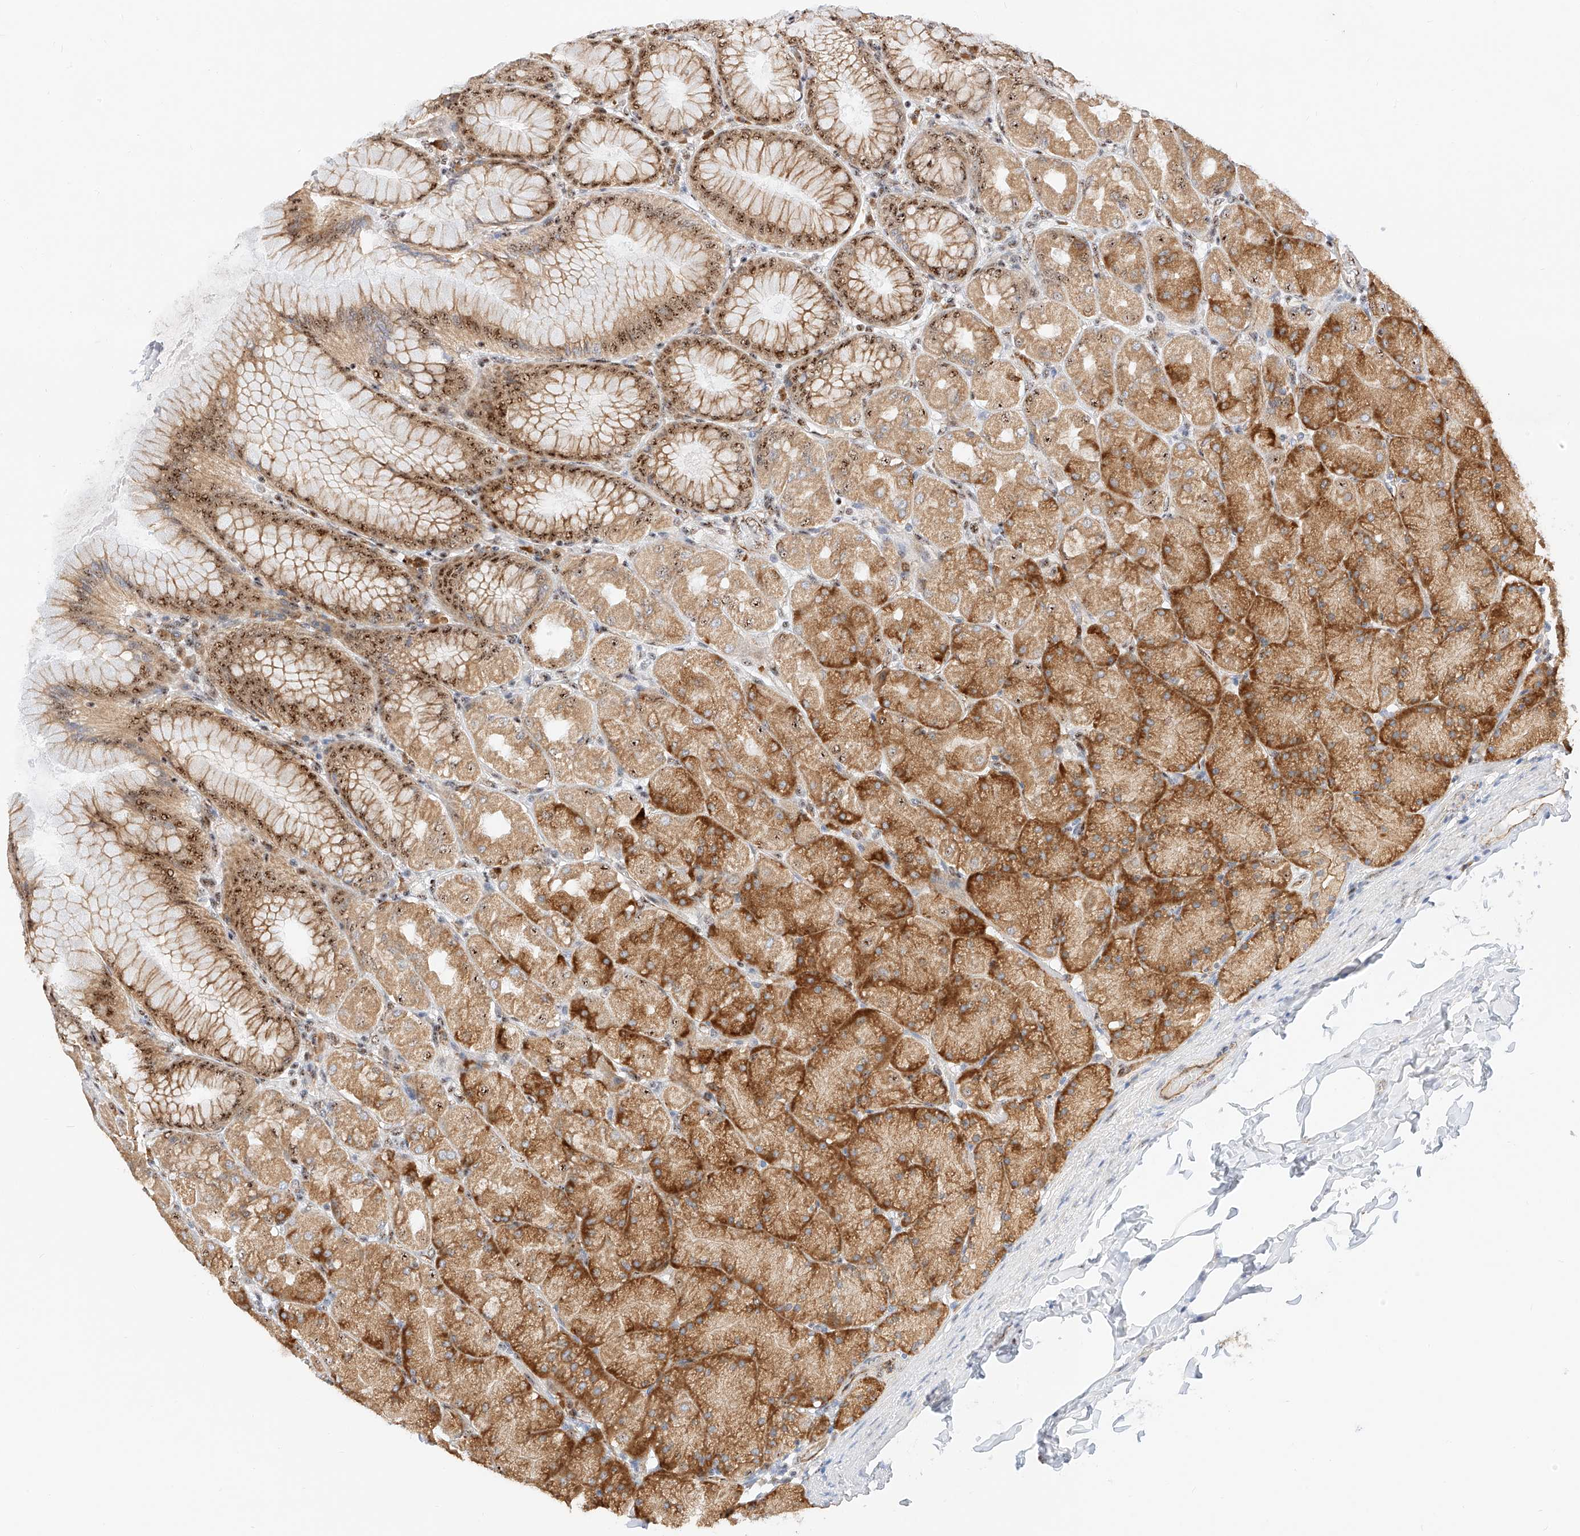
{"staining": {"intensity": "strong", "quantity": ">75%", "location": "cytoplasmic/membranous,nuclear"}, "tissue": "stomach", "cell_type": "Glandular cells", "image_type": "normal", "snomed": [{"axis": "morphology", "description": "Normal tissue, NOS"}, {"axis": "topography", "description": "Stomach, upper"}], "caption": "Strong cytoplasmic/membranous,nuclear expression is appreciated in about >75% of glandular cells in normal stomach. (DAB IHC with brightfield microscopy, high magnification).", "gene": "ATXN7L2", "patient": {"sex": "female", "age": 56}}